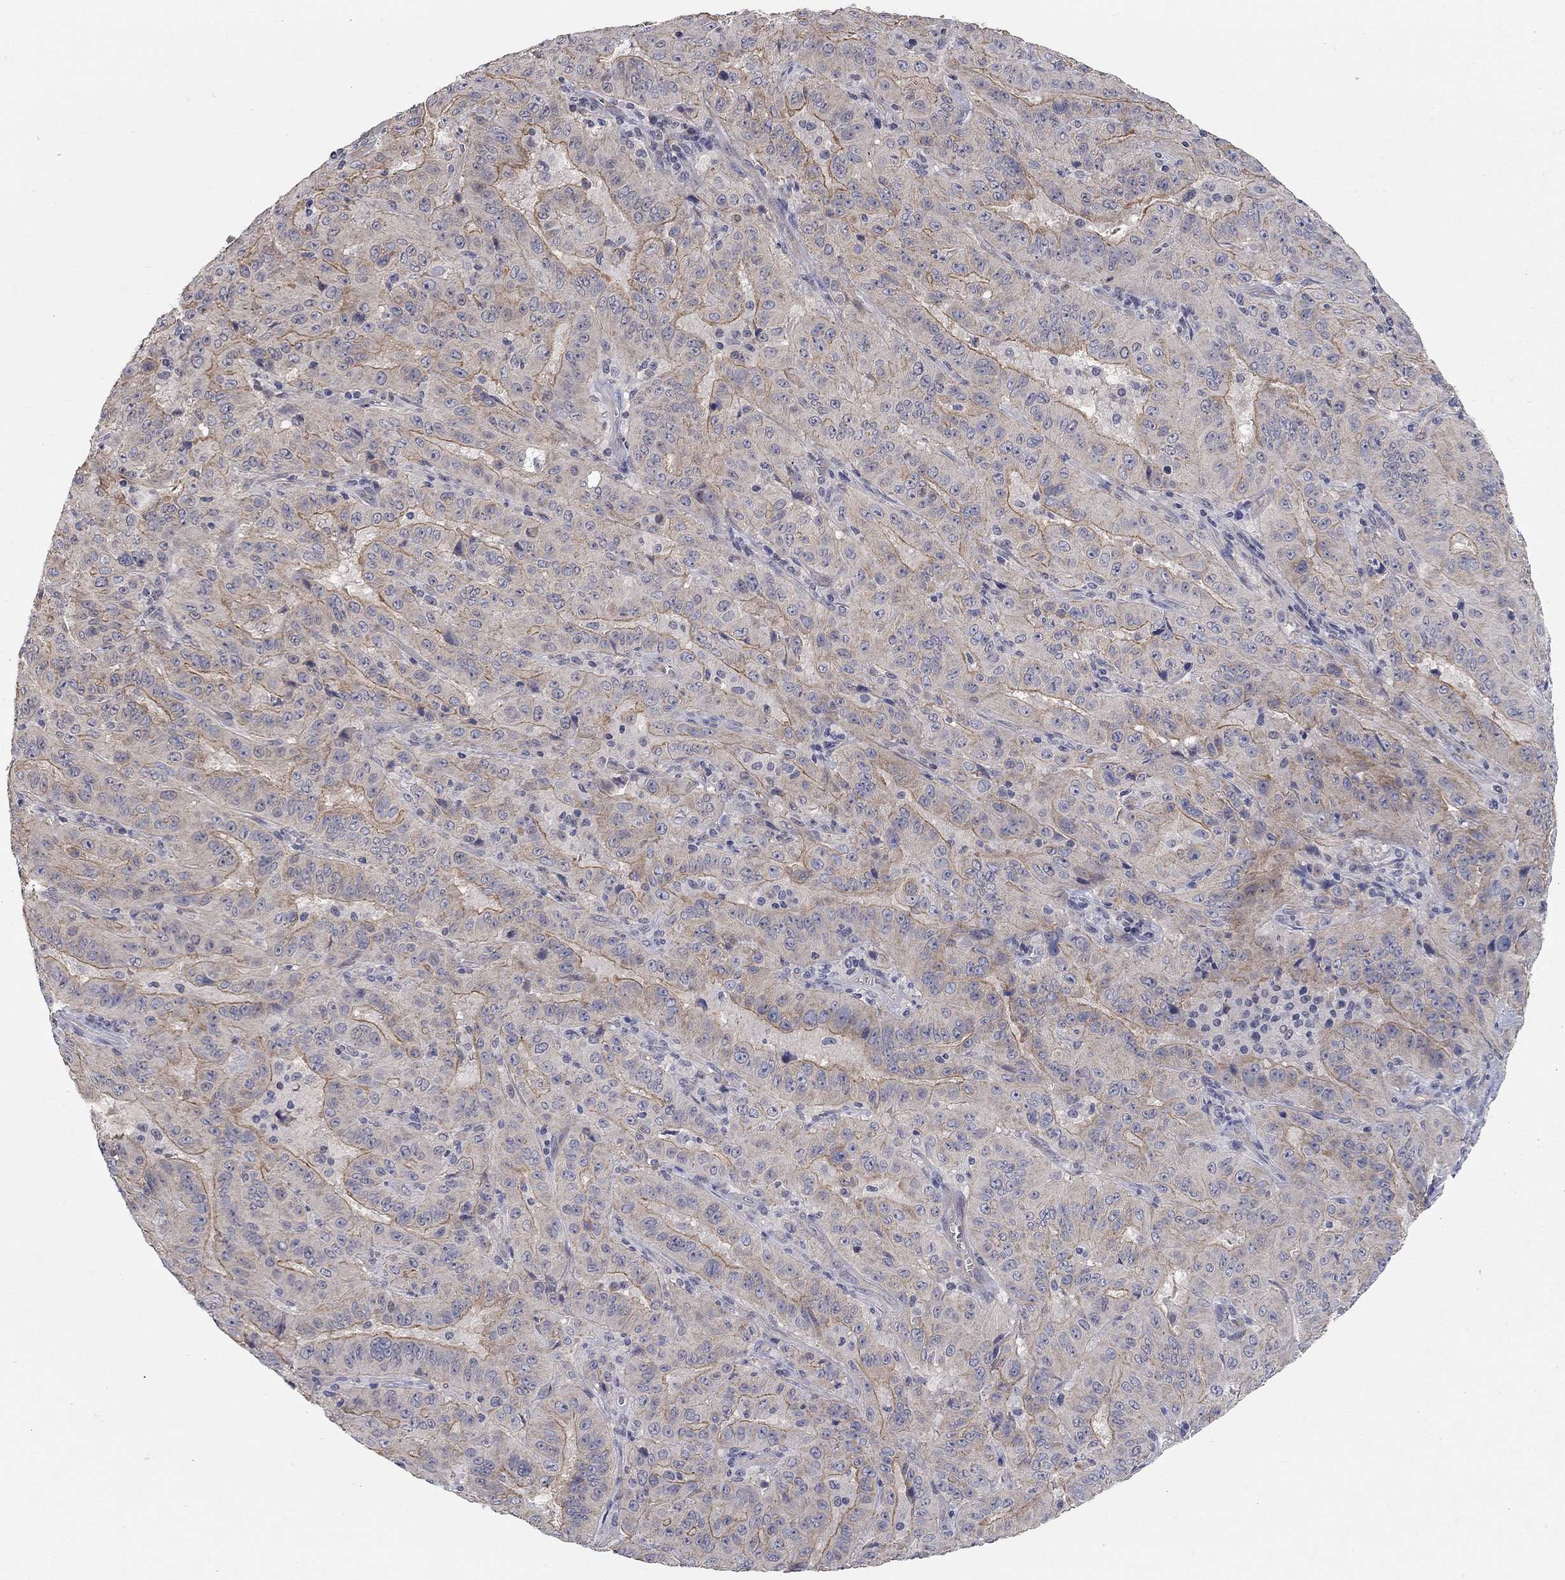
{"staining": {"intensity": "strong", "quantity": "<25%", "location": "cytoplasmic/membranous"}, "tissue": "pancreatic cancer", "cell_type": "Tumor cells", "image_type": "cancer", "snomed": [{"axis": "morphology", "description": "Adenocarcinoma, NOS"}, {"axis": "topography", "description": "Pancreas"}], "caption": "A photomicrograph showing strong cytoplasmic/membranous staining in approximately <25% of tumor cells in pancreatic cancer (adenocarcinoma), as visualized by brown immunohistochemical staining.", "gene": "WASF3", "patient": {"sex": "male", "age": 63}}